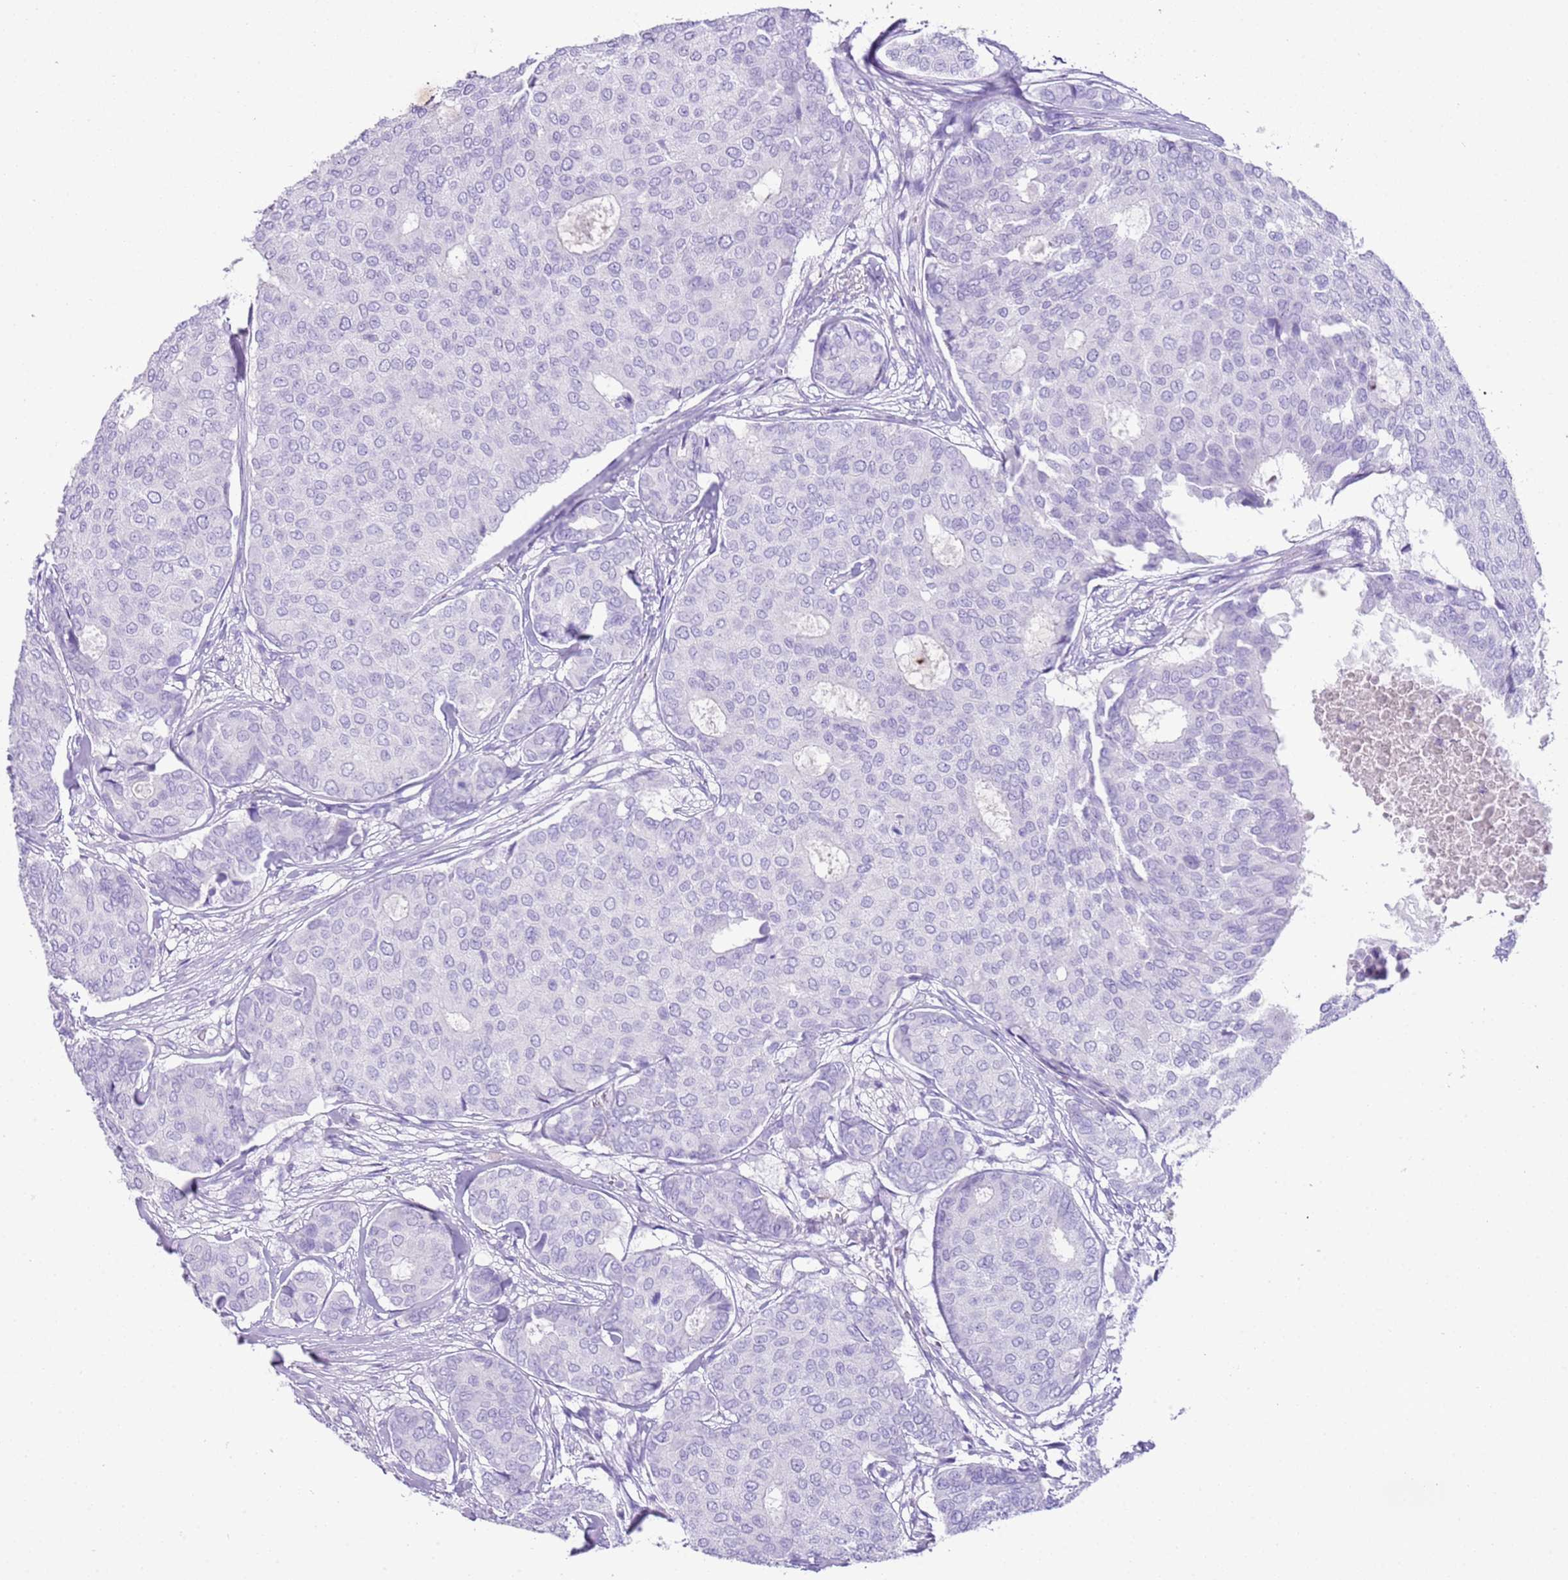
{"staining": {"intensity": "negative", "quantity": "none", "location": "none"}, "tissue": "breast cancer", "cell_type": "Tumor cells", "image_type": "cancer", "snomed": [{"axis": "morphology", "description": "Duct carcinoma"}, {"axis": "topography", "description": "Breast"}], "caption": "Immunohistochemistry (IHC) of human breast infiltrating ductal carcinoma demonstrates no positivity in tumor cells.", "gene": "IGKV3D-11", "patient": {"sex": "female", "age": 75}}